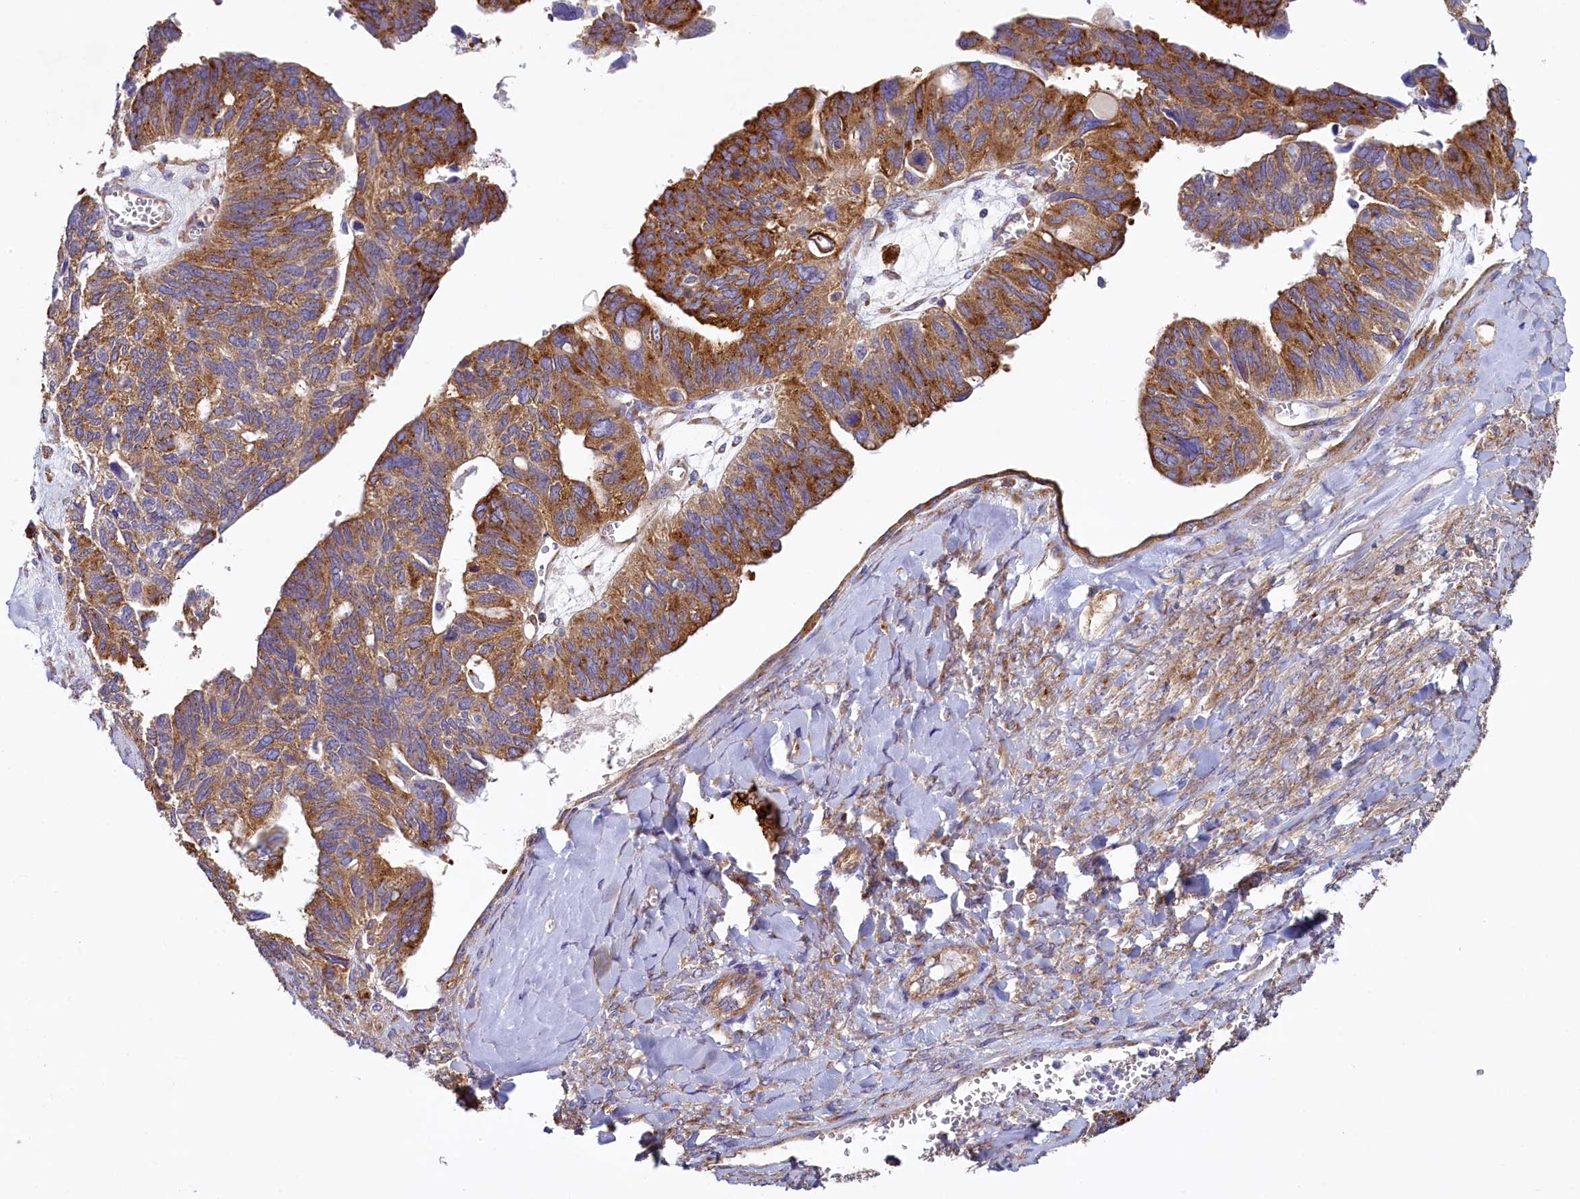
{"staining": {"intensity": "moderate", "quantity": ">75%", "location": "cytoplasmic/membranous"}, "tissue": "ovarian cancer", "cell_type": "Tumor cells", "image_type": "cancer", "snomed": [{"axis": "morphology", "description": "Cystadenocarcinoma, serous, NOS"}, {"axis": "topography", "description": "Ovary"}], "caption": "Human ovarian cancer (serous cystadenocarcinoma) stained with a brown dye shows moderate cytoplasmic/membranous positive positivity in approximately >75% of tumor cells.", "gene": "GPR21", "patient": {"sex": "female", "age": 79}}